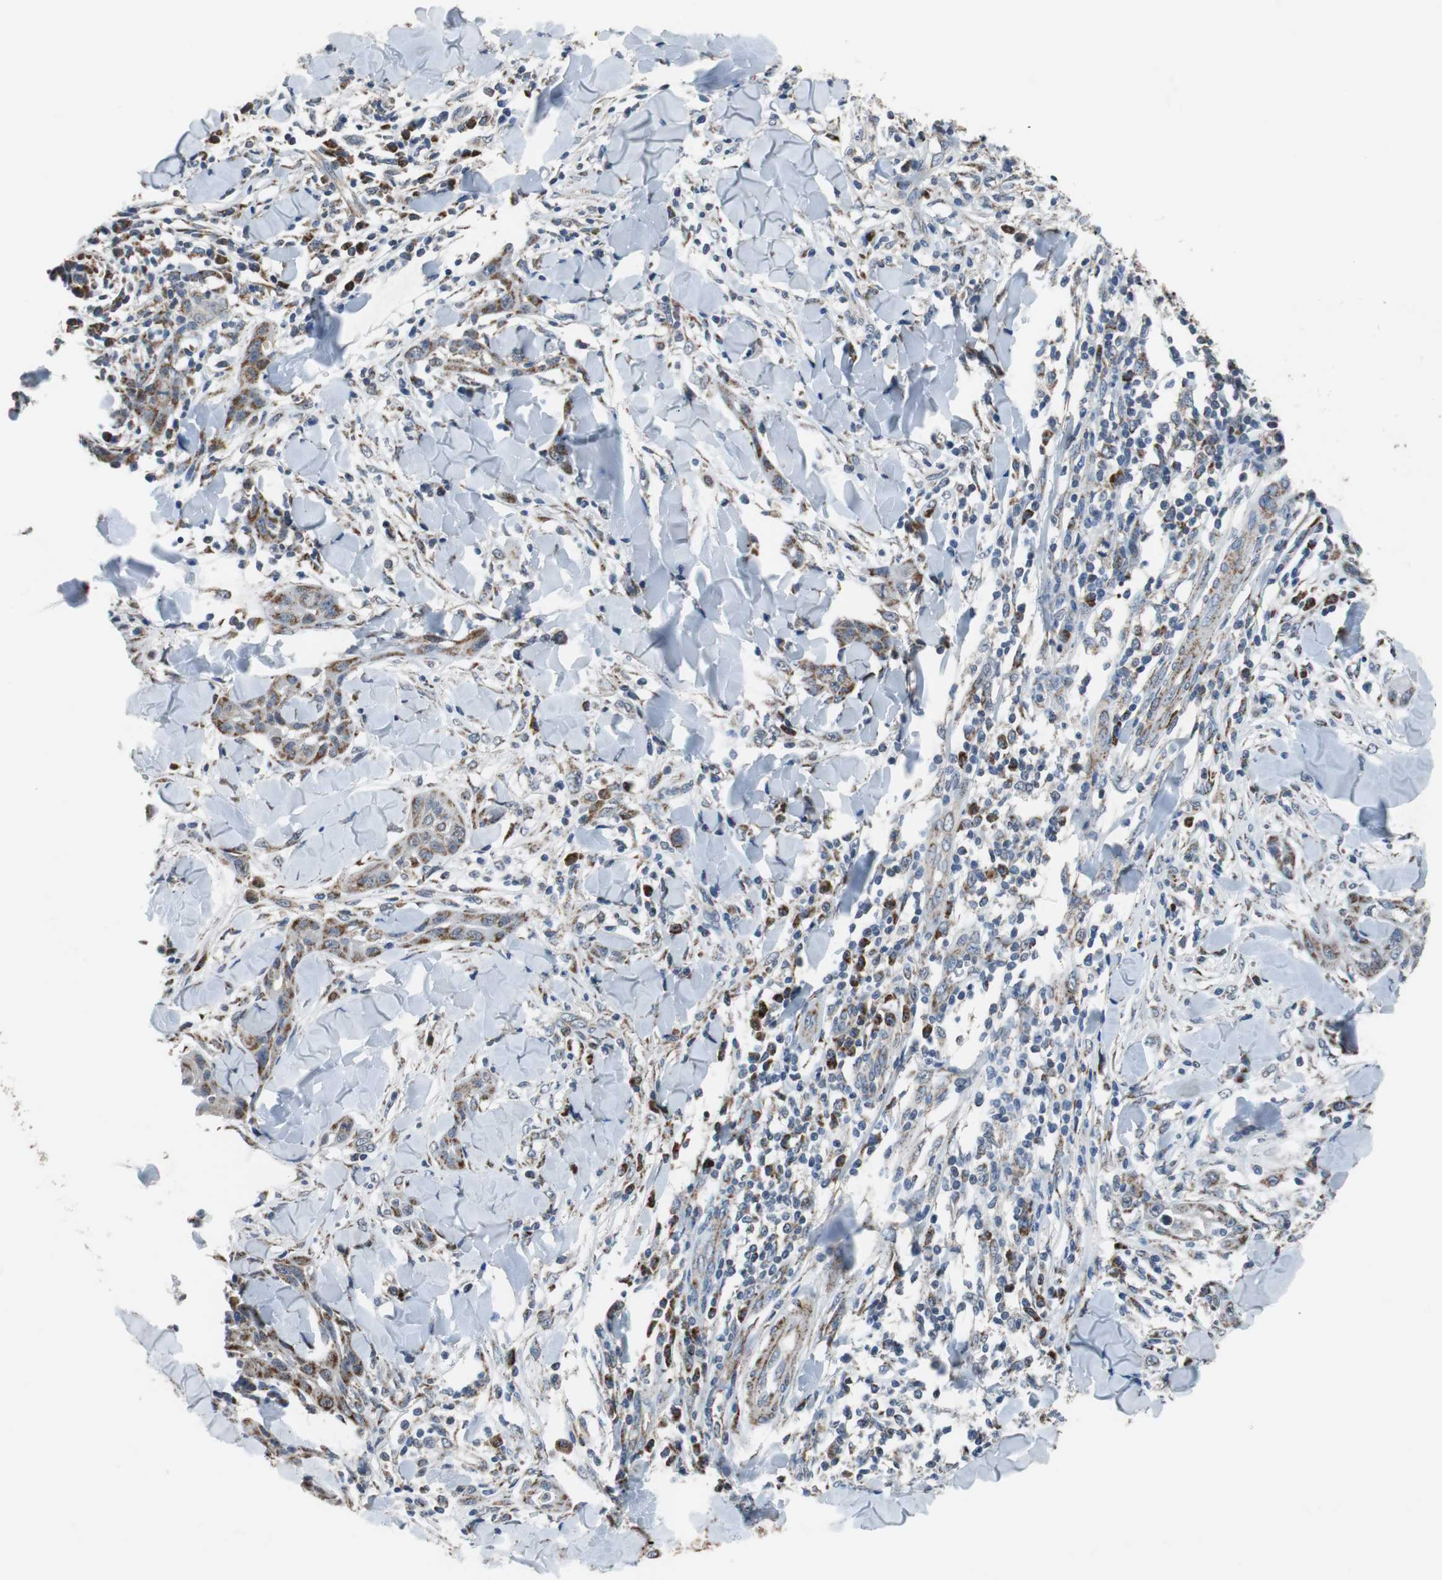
{"staining": {"intensity": "moderate", "quantity": ">75%", "location": "cytoplasmic/membranous"}, "tissue": "skin cancer", "cell_type": "Tumor cells", "image_type": "cancer", "snomed": [{"axis": "morphology", "description": "Squamous cell carcinoma, NOS"}, {"axis": "topography", "description": "Skin"}], "caption": "IHC (DAB) staining of skin squamous cell carcinoma reveals moderate cytoplasmic/membranous protein positivity in approximately >75% of tumor cells.", "gene": "PITRM1", "patient": {"sex": "male", "age": 24}}